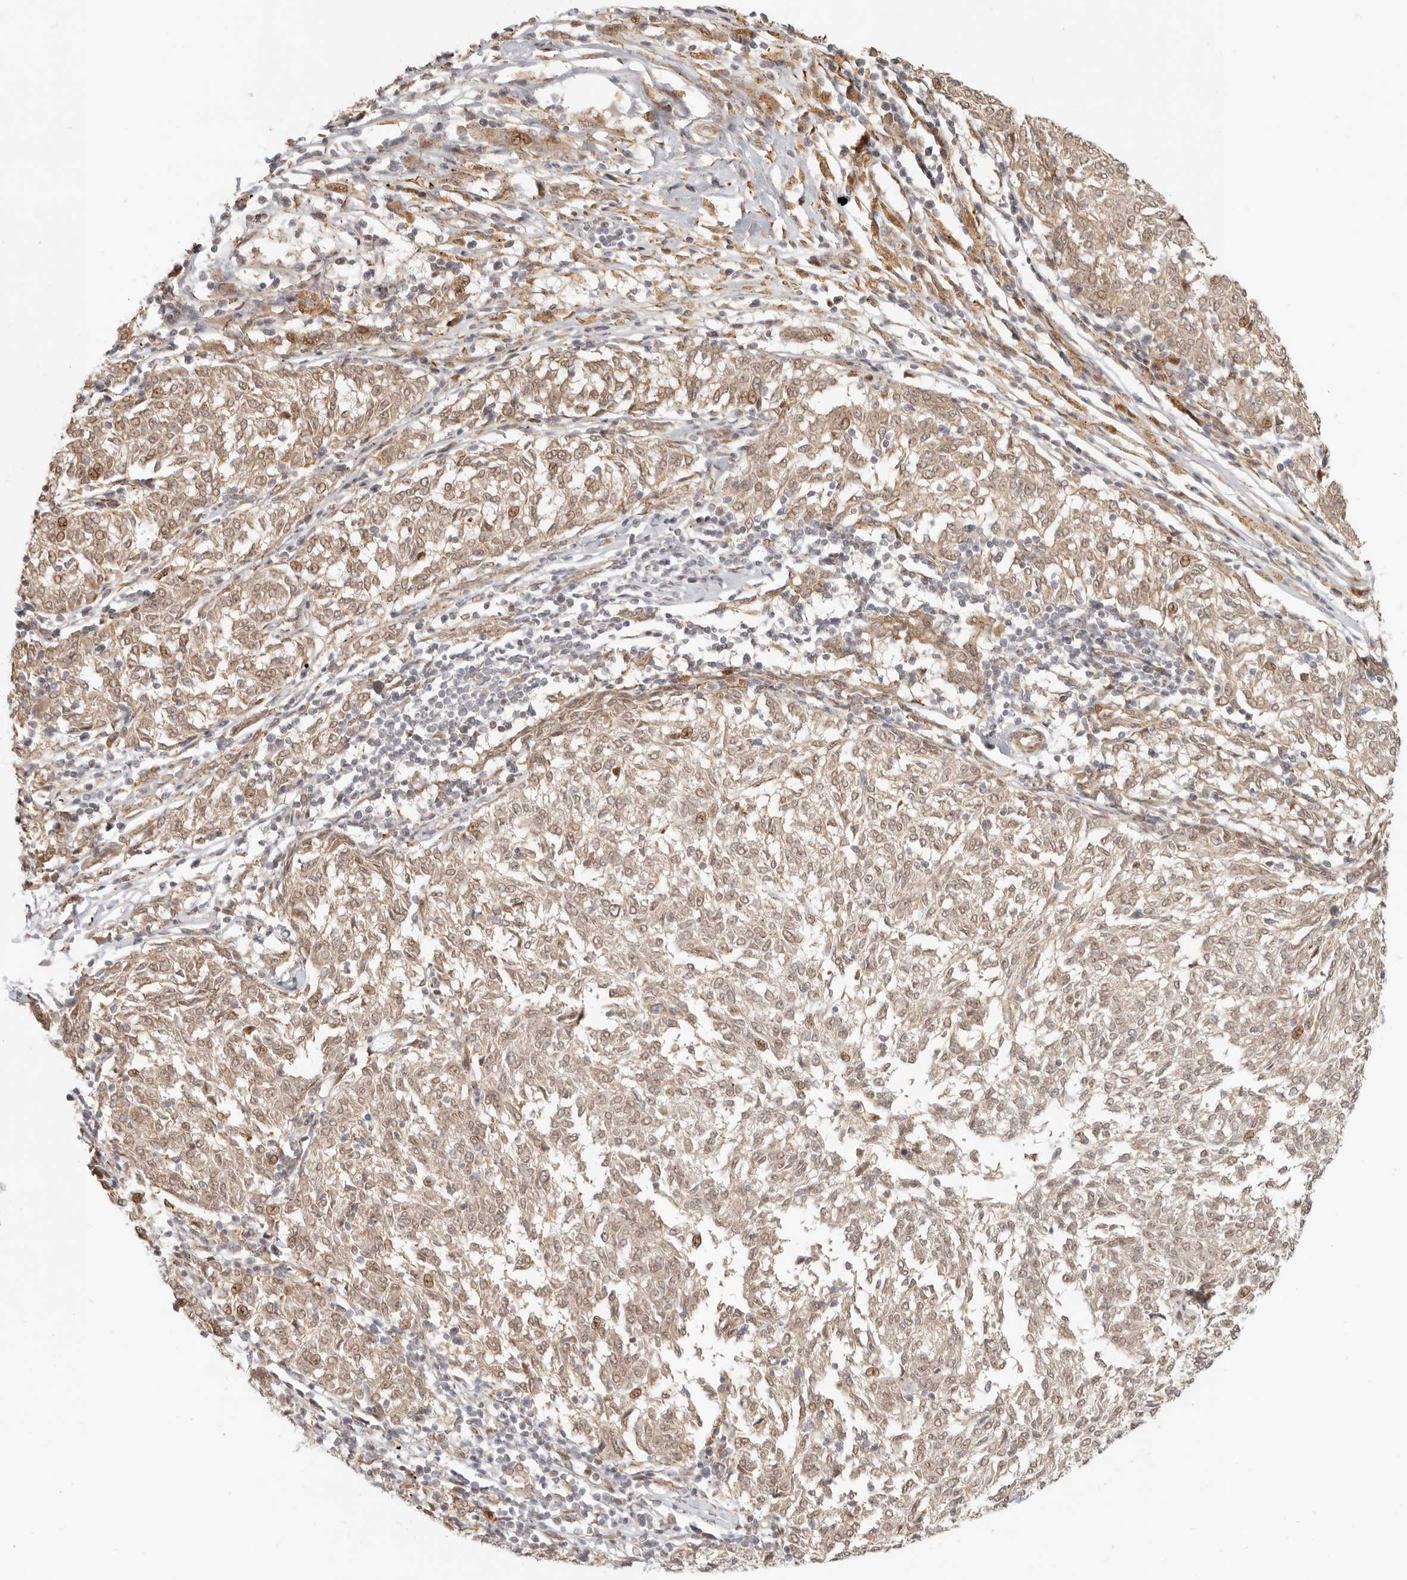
{"staining": {"intensity": "weak", "quantity": ">75%", "location": "cytoplasmic/membranous,nuclear"}, "tissue": "melanoma", "cell_type": "Tumor cells", "image_type": "cancer", "snomed": [{"axis": "morphology", "description": "Malignant melanoma, NOS"}, {"axis": "topography", "description": "Skin"}], "caption": "Protein expression analysis of human melanoma reveals weak cytoplasmic/membranous and nuclear expression in approximately >75% of tumor cells. The protein is shown in brown color, while the nuclei are stained blue.", "gene": "TUFT1", "patient": {"sex": "female", "age": 72}}